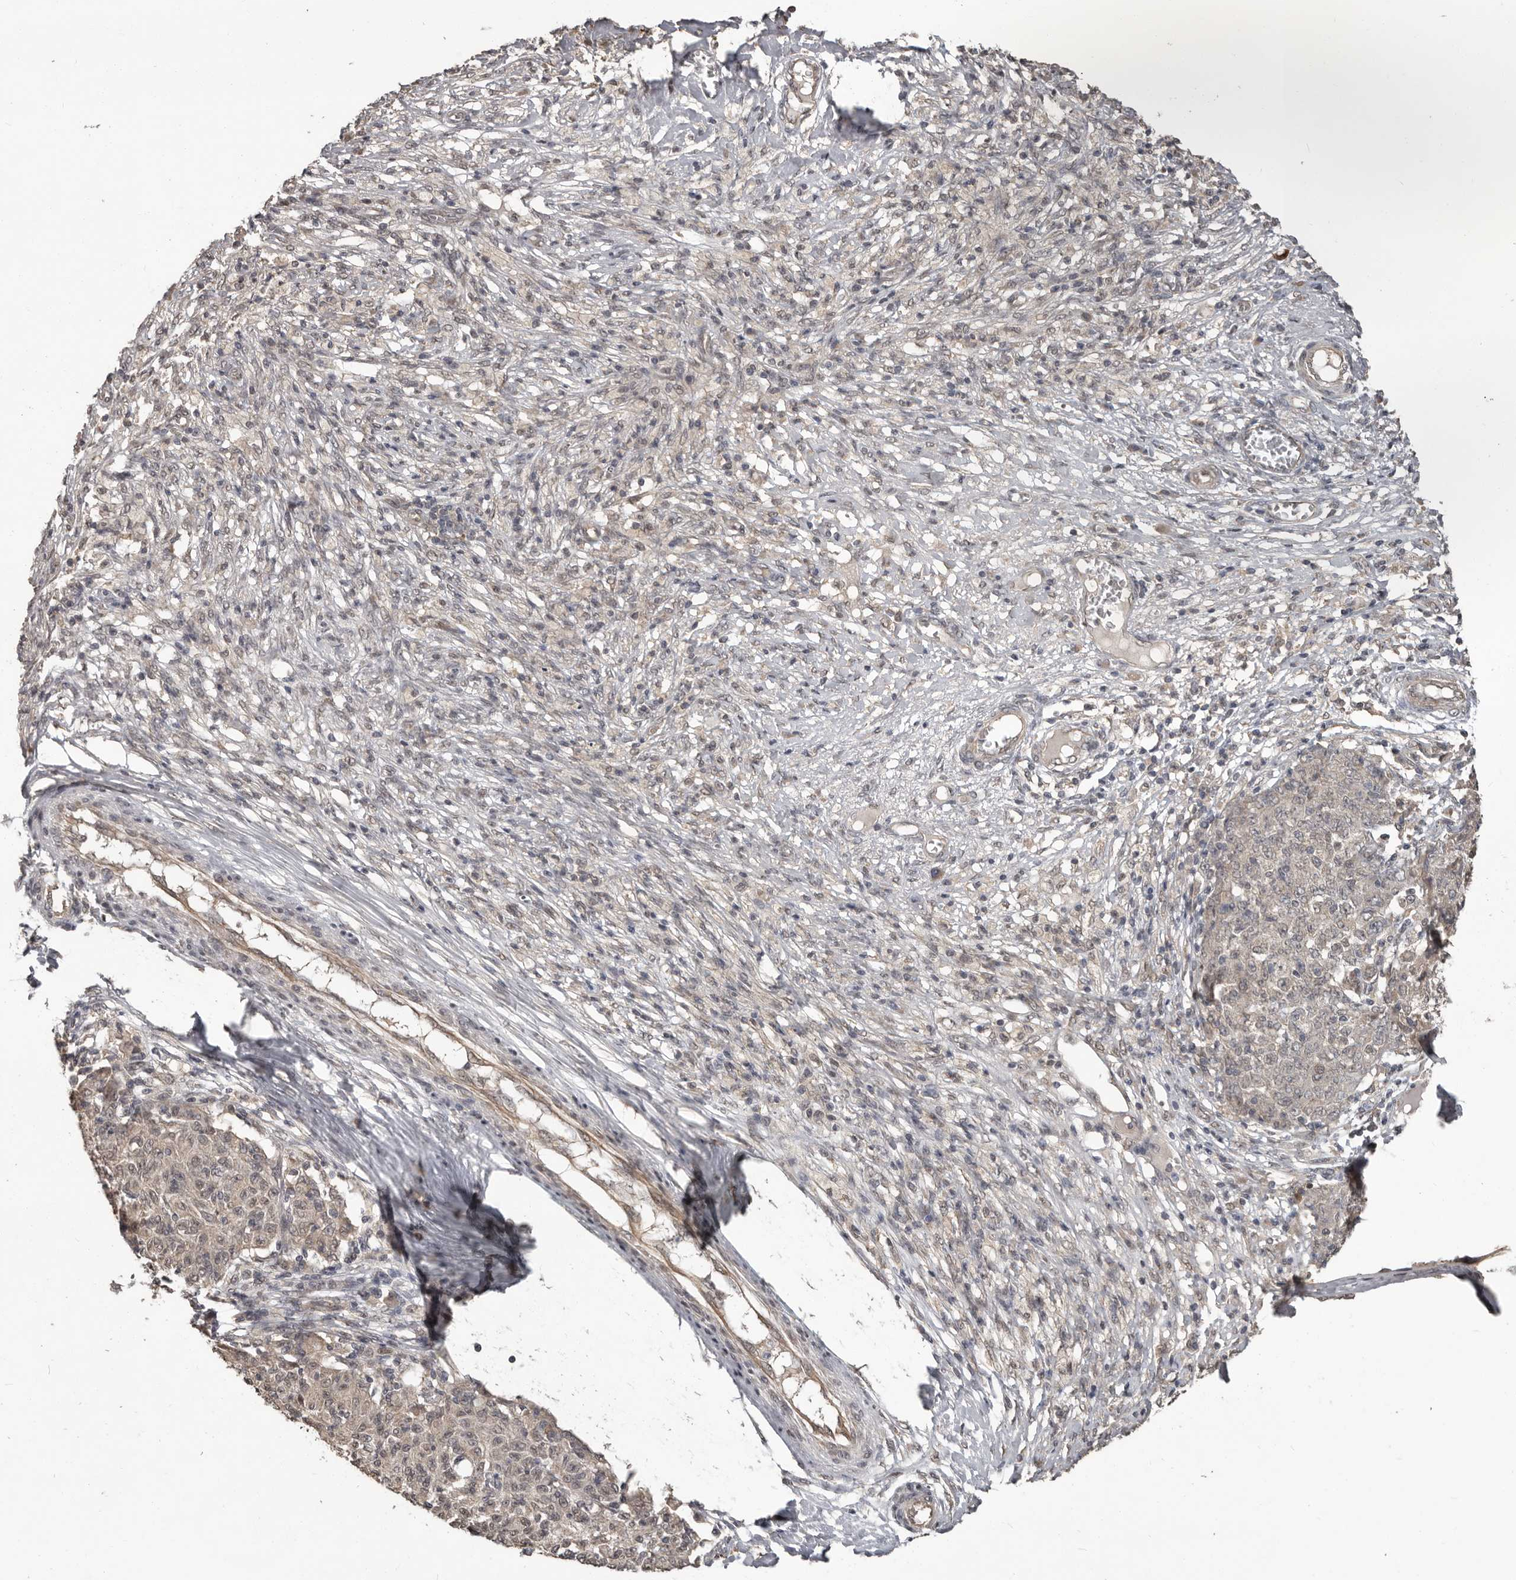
{"staining": {"intensity": "weak", "quantity": "25%-75%", "location": "nuclear"}, "tissue": "ovarian cancer", "cell_type": "Tumor cells", "image_type": "cancer", "snomed": [{"axis": "morphology", "description": "Carcinoma, endometroid"}, {"axis": "topography", "description": "Ovary"}], "caption": "A micrograph of ovarian endometroid carcinoma stained for a protein shows weak nuclear brown staining in tumor cells.", "gene": "ZFP14", "patient": {"sex": "female", "age": 42}}